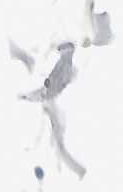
{"staining": {"intensity": "negative", "quantity": "none", "location": "none"}, "tissue": "adipose tissue", "cell_type": "Adipocytes", "image_type": "normal", "snomed": [{"axis": "morphology", "description": "Normal tissue, NOS"}, {"axis": "topography", "description": "Breast"}, {"axis": "topography", "description": "Adipose tissue"}], "caption": "Immunohistochemistry image of unremarkable human adipose tissue stained for a protein (brown), which demonstrates no staining in adipocytes.", "gene": "CDH17", "patient": {"sex": "female", "age": 25}}